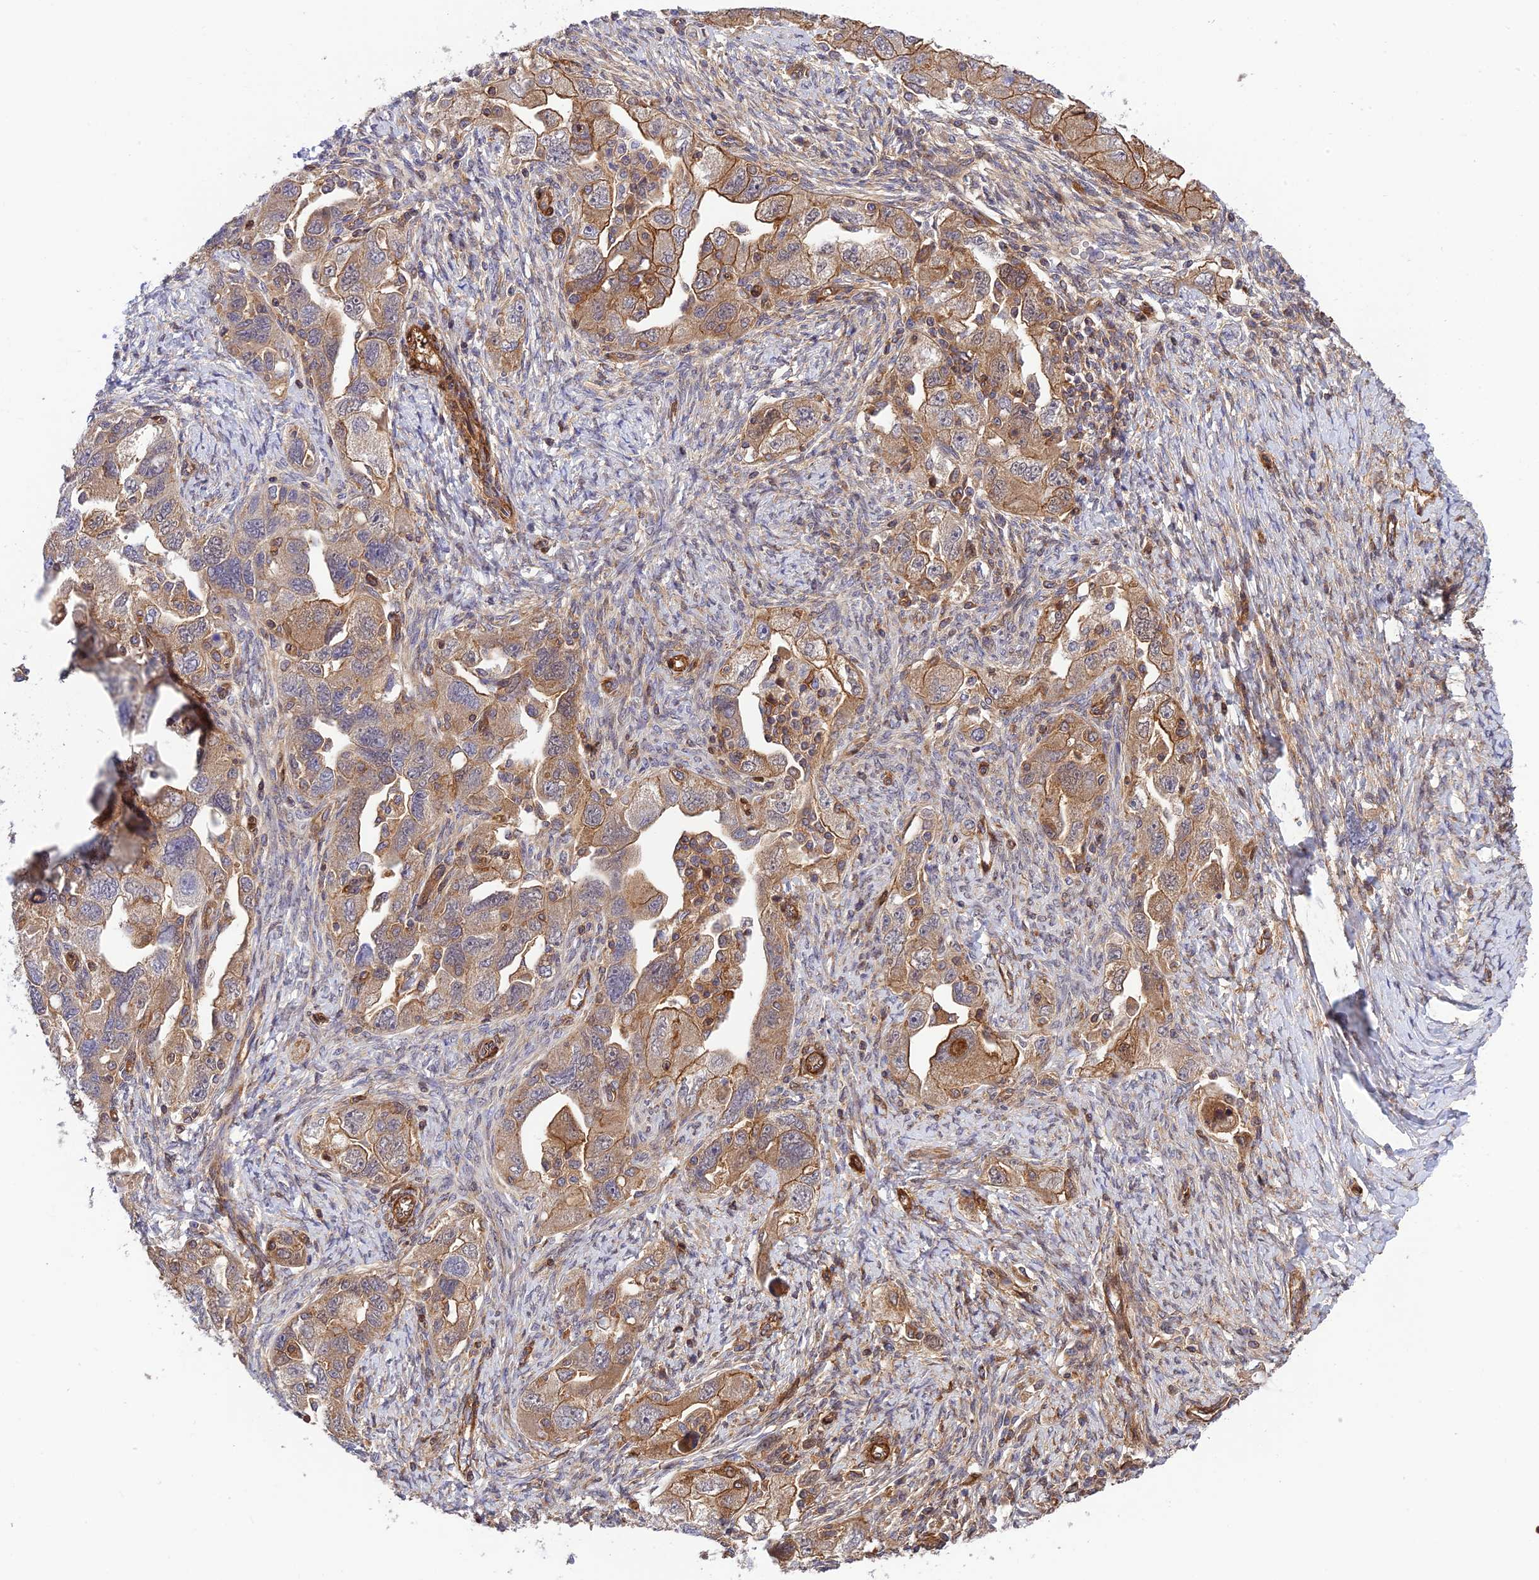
{"staining": {"intensity": "moderate", "quantity": ">75%", "location": "cytoplasmic/membranous"}, "tissue": "ovarian cancer", "cell_type": "Tumor cells", "image_type": "cancer", "snomed": [{"axis": "morphology", "description": "Carcinoma, NOS"}, {"axis": "morphology", "description": "Cystadenocarcinoma, serous, NOS"}, {"axis": "topography", "description": "Ovary"}], "caption": "Protein expression analysis of ovarian cancer (carcinoma) displays moderate cytoplasmic/membranous expression in about >75% of tumor cells.", "gene": "EVI5L", "patient": {"sex": "female", "age": 69}}